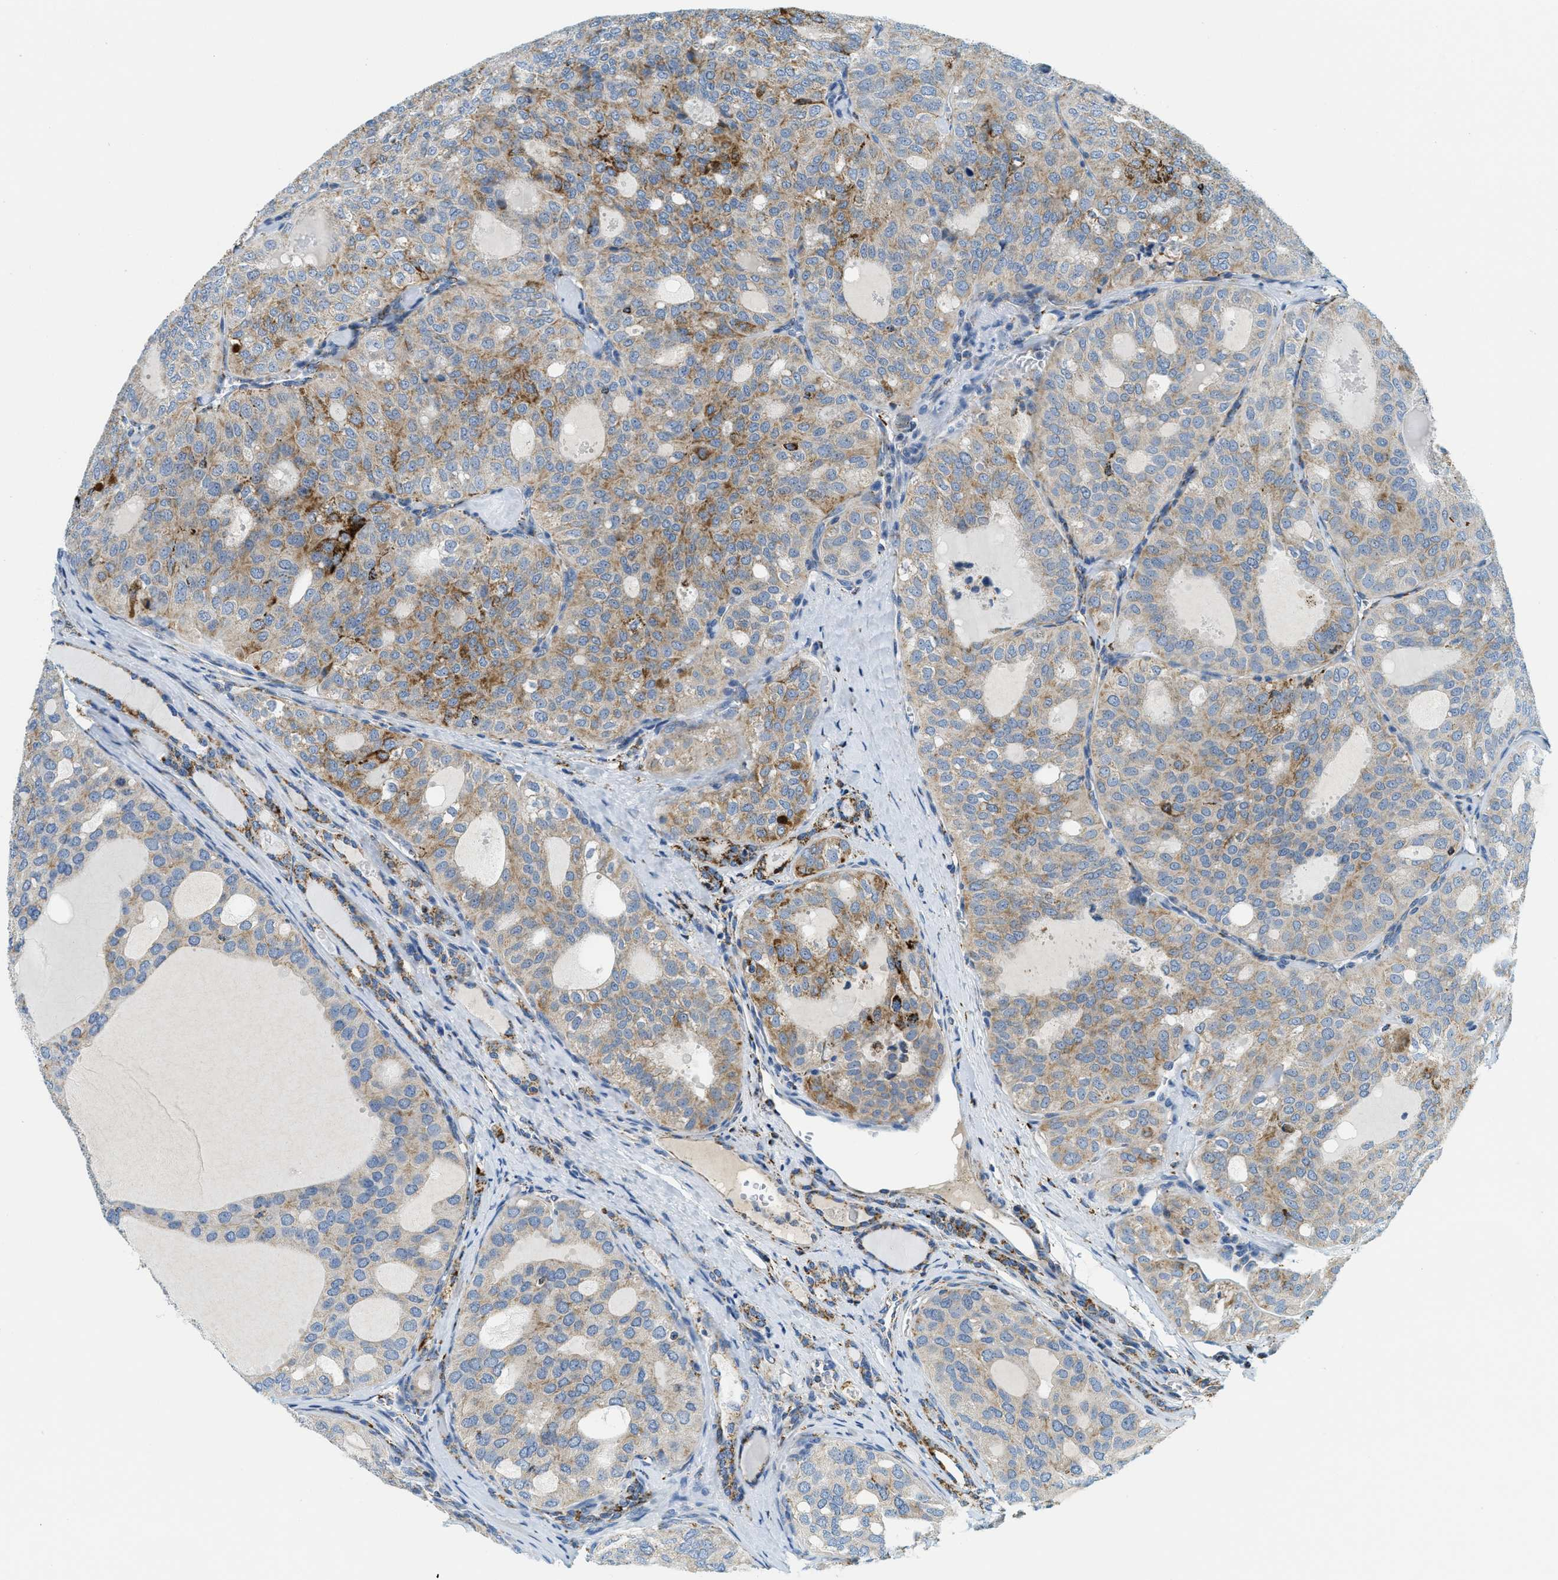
{"staining": {"intensity": "weak", "quantity": ">75%", "location": "cytoplasmic/membranous"}, "tissue": "thyroid cancer", "cell_type": "Tumor cells", "image_type": "cancer", "snomed": [{"axis": "morphology", "description": "Follicular adenoma carcinoma, NOS"}, {"axis": "topography", "description": "Thyroid gland"}], "caption": "A low amount of weak cytoplasmic/membranous staining is present in approximately >75% of tumor cells in thyroid cancer (follicular adenoma carcinoma) tissue.", "gene": "HLCS", "patient": {"sex": "male", "age": 75}}